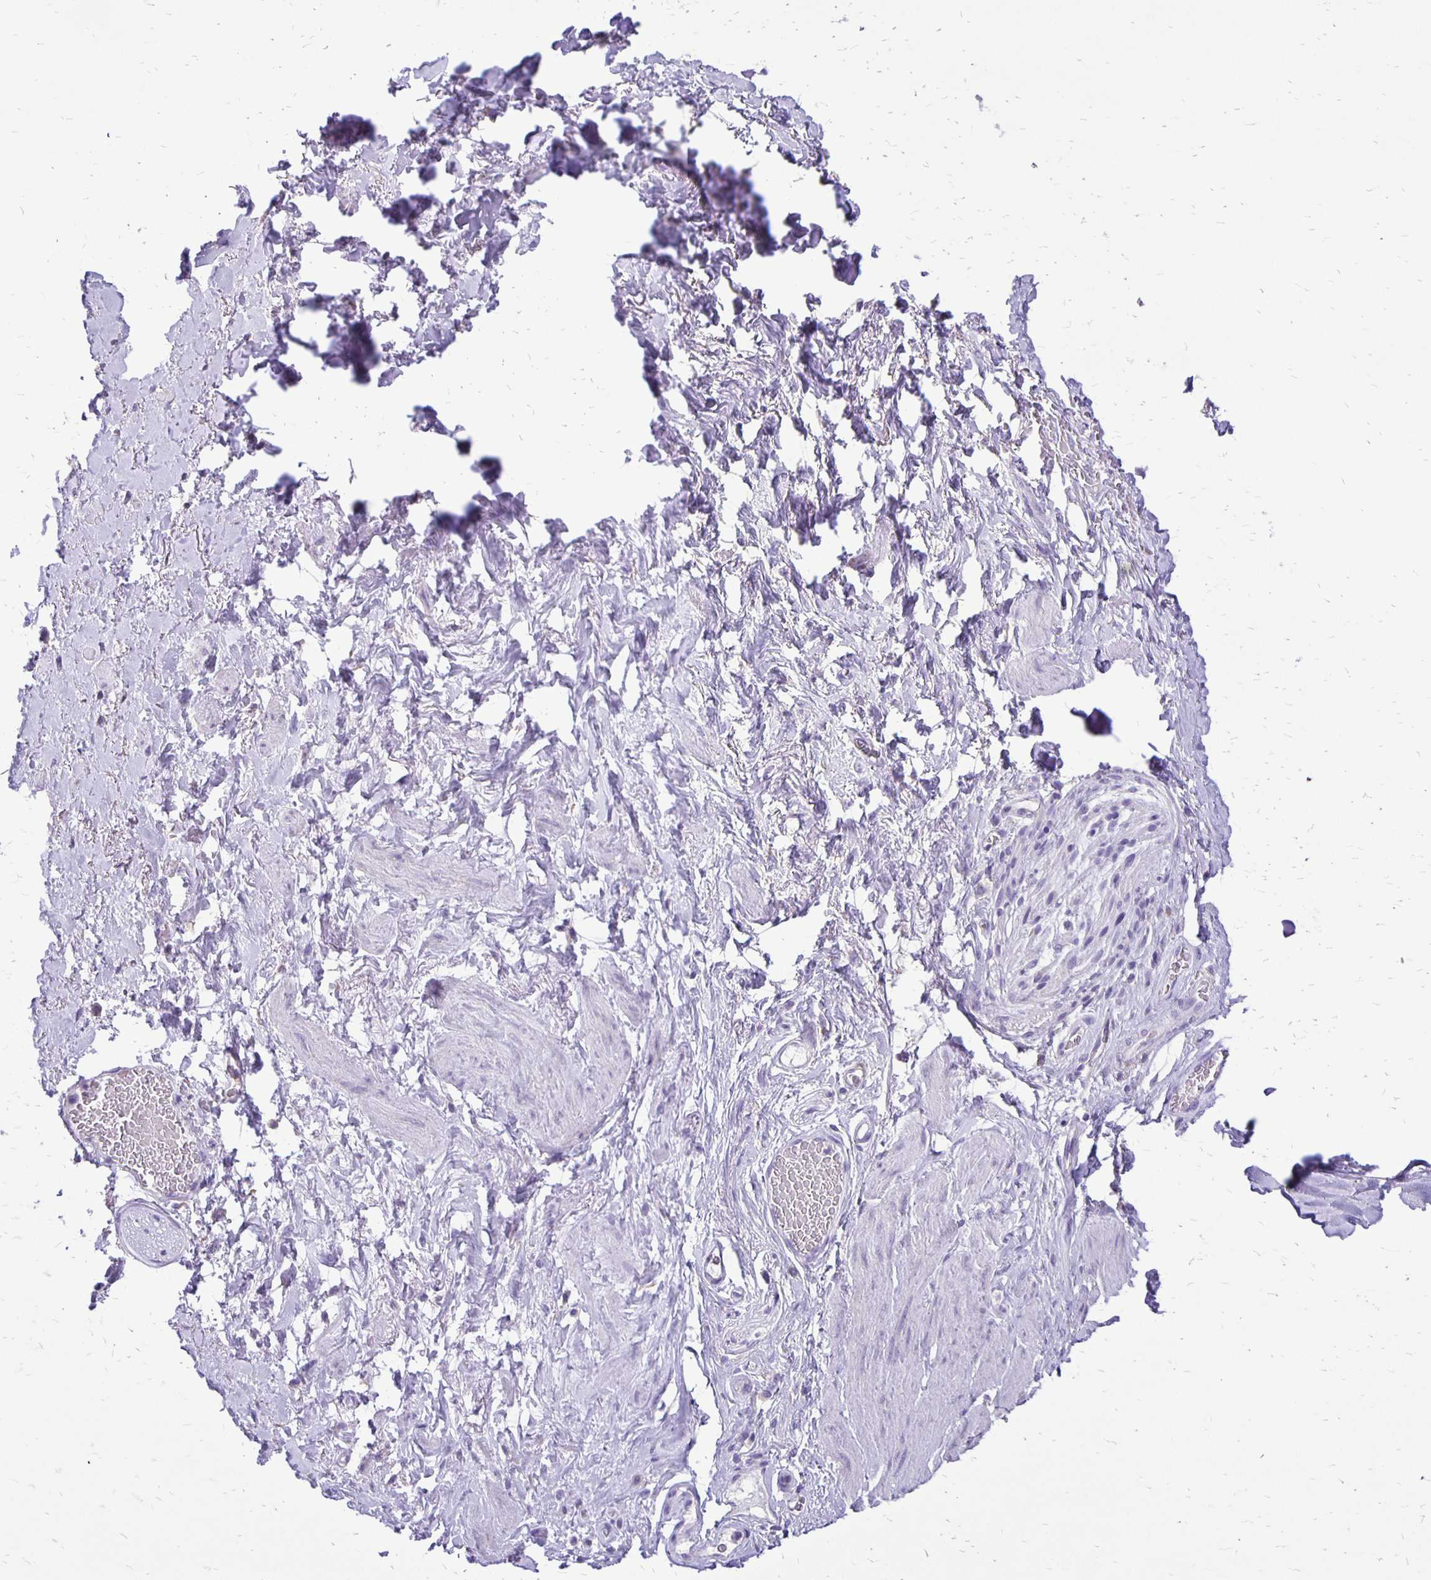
{"staining": {"intensity": "negative", "quantity": "none", "location": "none"}, "tissue": "adipose tissue", "cell_type": "Adipocytes", "image_type": "normal", "snomed": [{"axis": "morphology", "description": "Normal tissue, NOS"}, {"axis": "topography", "description": "Vagina"}, {"axis": "topography", "description": "Peripheral nerve tissue"}], "caption": "A high-resolution histopathology image shows immunohistochemistry staining of normal adipose tissue, which shows no significant staining in adipocytes. Brightfield microscopy of immunohistochemistry stained with DAB (brown) and hematoxylin (blue), captured at high magnification.", "gene": "ANKRD45", "patient": {"sex": "female", "age": 71}}